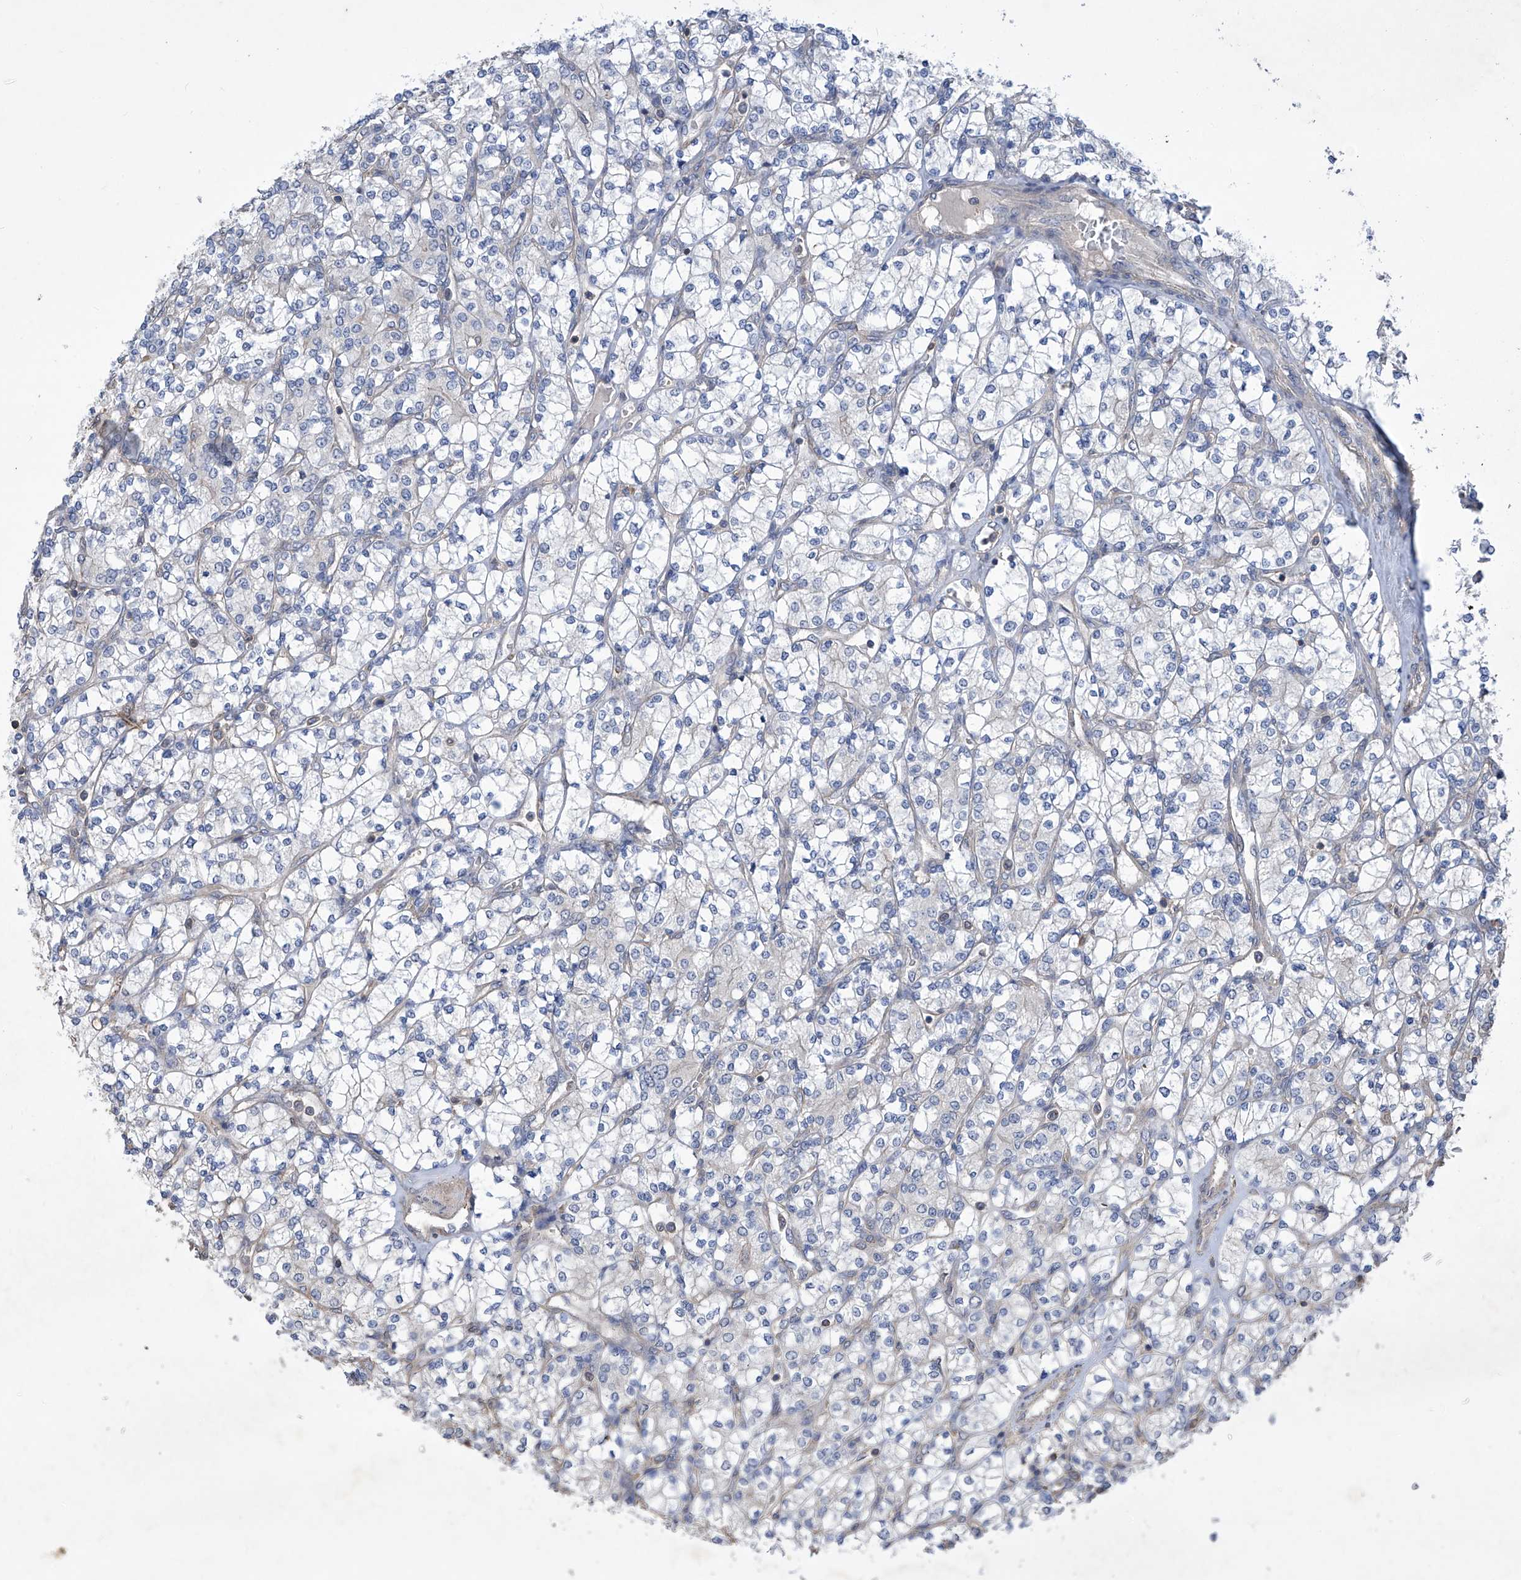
{"staining": {"intensity": "negative", "quantity": "none", "location": "none"}, "tissue": "renal cancer", "cell_type": "Tumor cells", "image_type": "cancer", "snomed": [{"axis": "morphology", "description": "Adenocarcinoma, NOS"}, {"axis": "topography", "description": "Kidney"}], "caption": "Renal adenocarcinoma was stained to show a protein in brown. There is no significant expression in tumor cells. (Brightfield microscopy of DAB (3,3'-diaminobenzidine) immunohistochemistry at high magnification).", "gene": "KIFC2", "patient": {"sex": "male", "age": 77}}